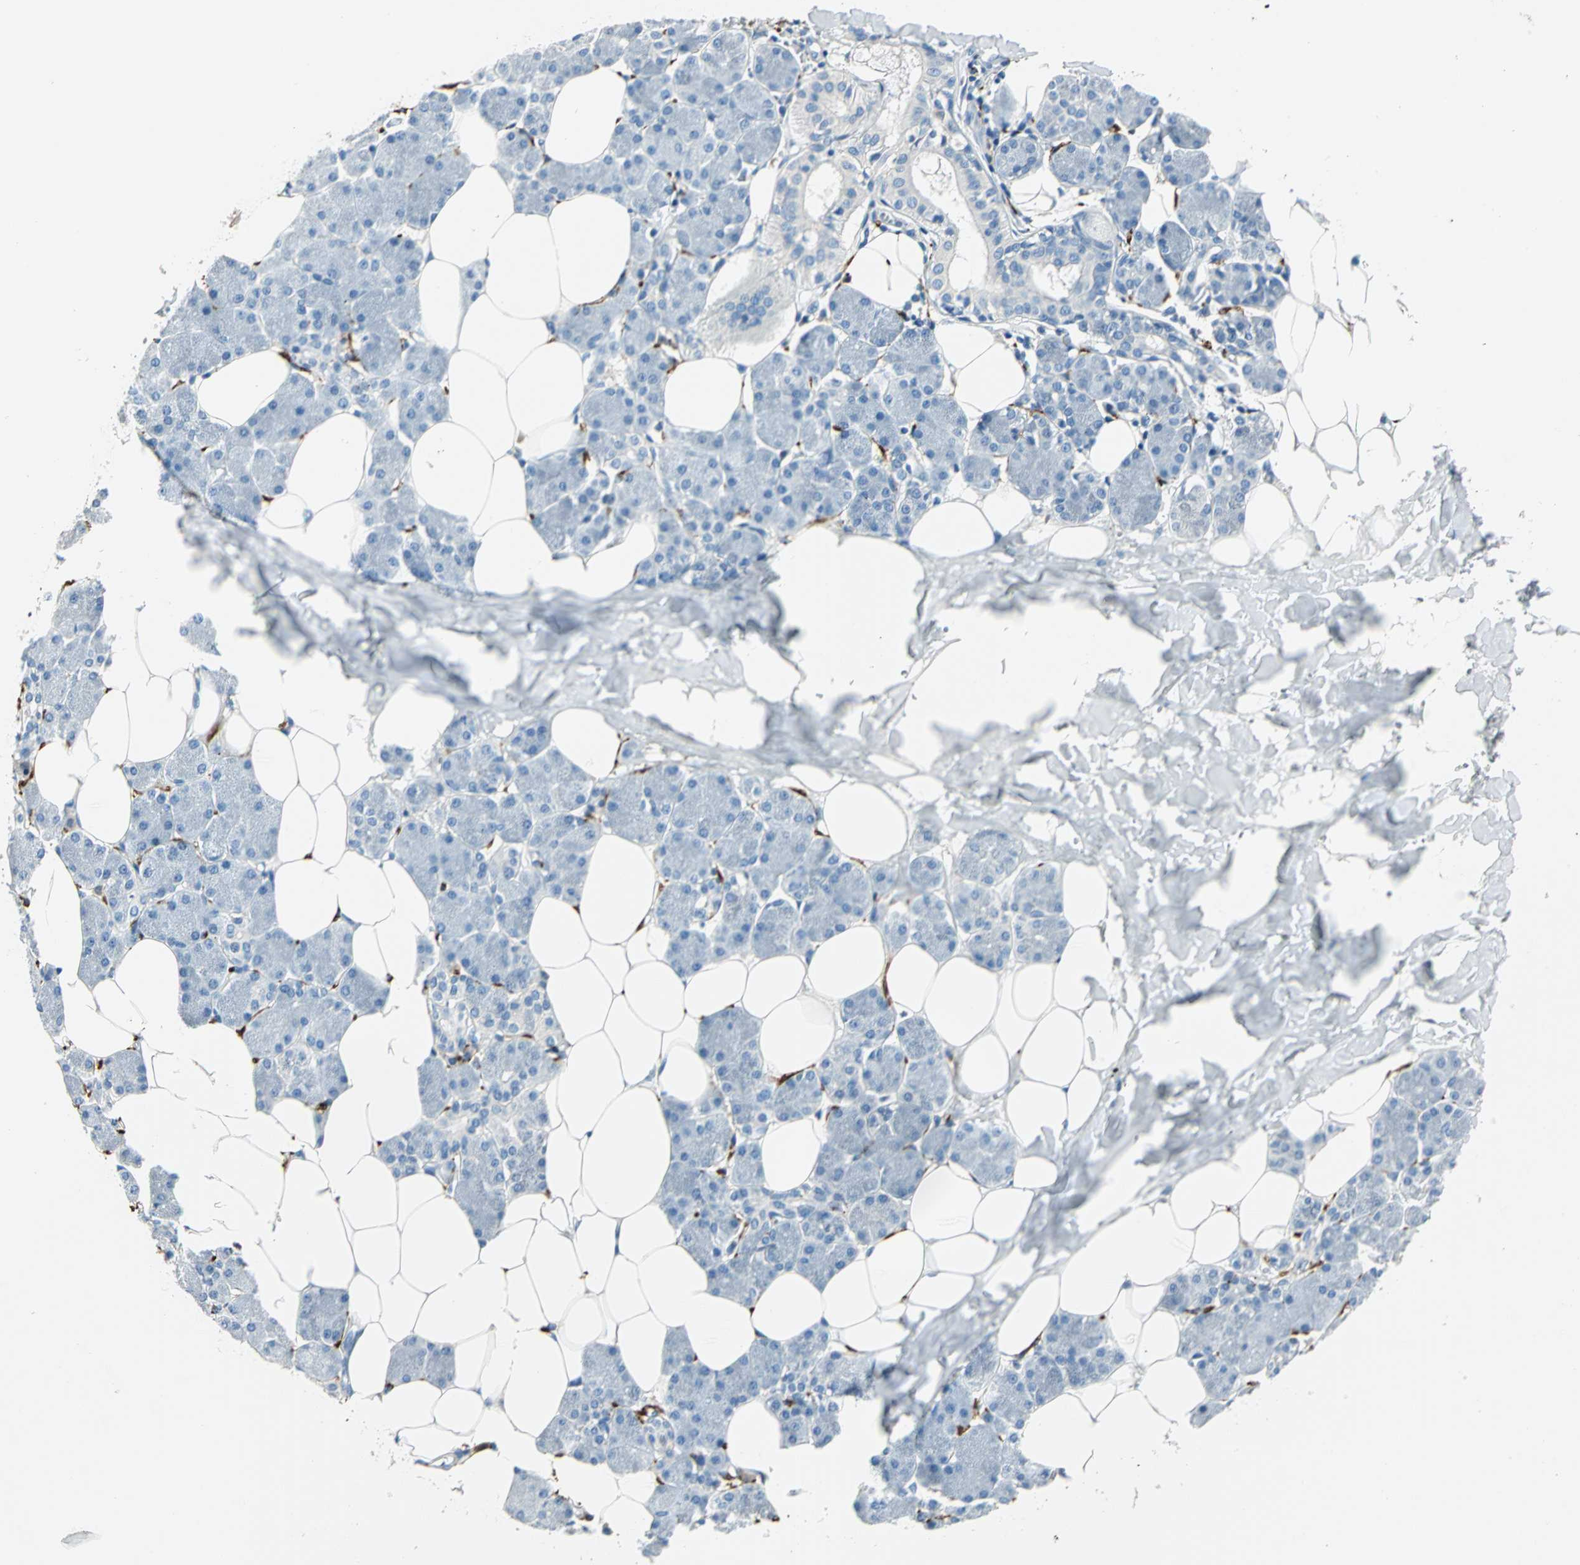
{"staining": {"intensity": "negative", "quantity": "none", "location": "none"}, "tissue": "salivary gland", "cell_type": "Glandular cells", "image_type": "normal", "snomed": [{"axis": "morphology", "description": "Normal tissue, NOS"}, {"axis": "morphology", "description": "Adenoma, NOS"}, {"axis": "topography", "description": "Salivary gland"}], "caption": "This is an immunohistochemistry (IHC) histopathology image of unremarkable salivary gland. There is no positivity in glandular cells.", "gene": "UCHL1", "patient": {"sex": "female", "age": 32}}